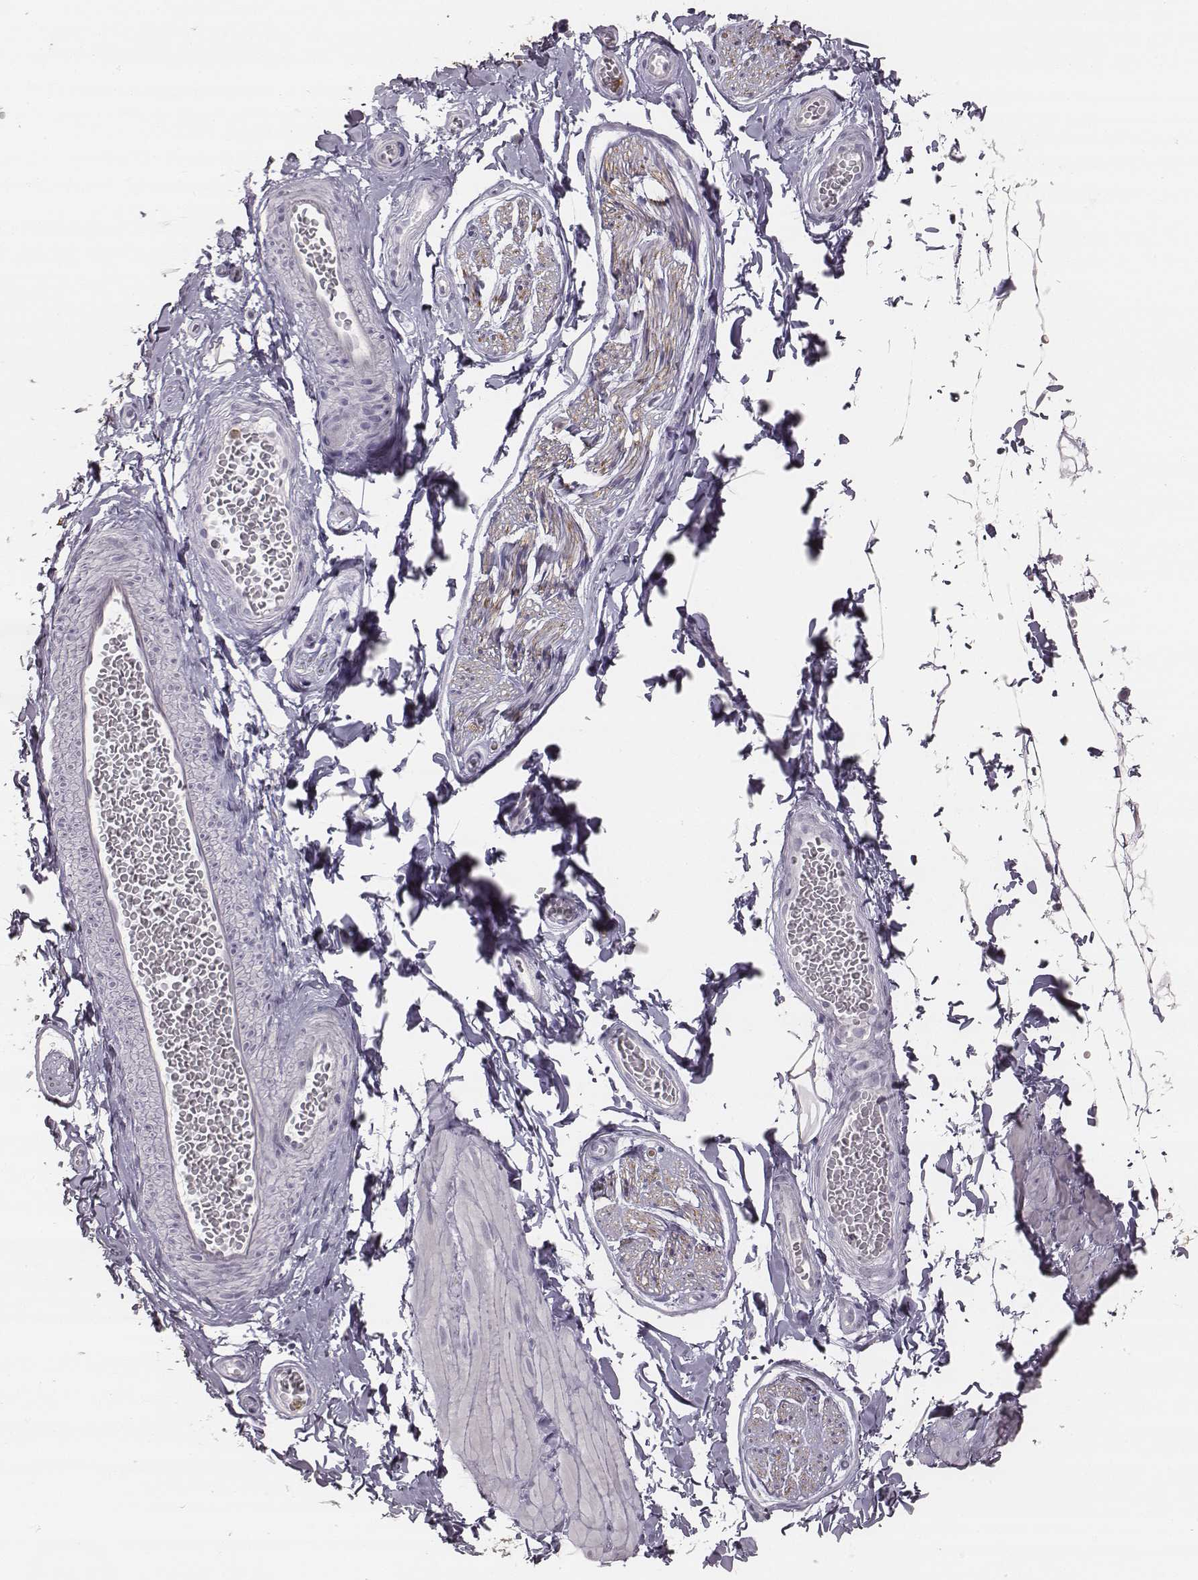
{"staining": {"intensity": "negative", "quantity": "none", "location": "none"}, "tissue": "adipose tissue", "cell_type": "Adipocytes", "image_type": "normal", "snomed": [{"axis": "morphology", "description": "Normal tissue, NOS"}, {"axis": "topography", "description": "Smooth muscle"}, {"axis": "topography", "description": "Peripheral nerve tissue"}], "caption": "The histopathology image displays no staining of adipocytes in normal adipose tissue.", "gene": "KCNJ12", "patient": {"sex": "male", "age": 22}}